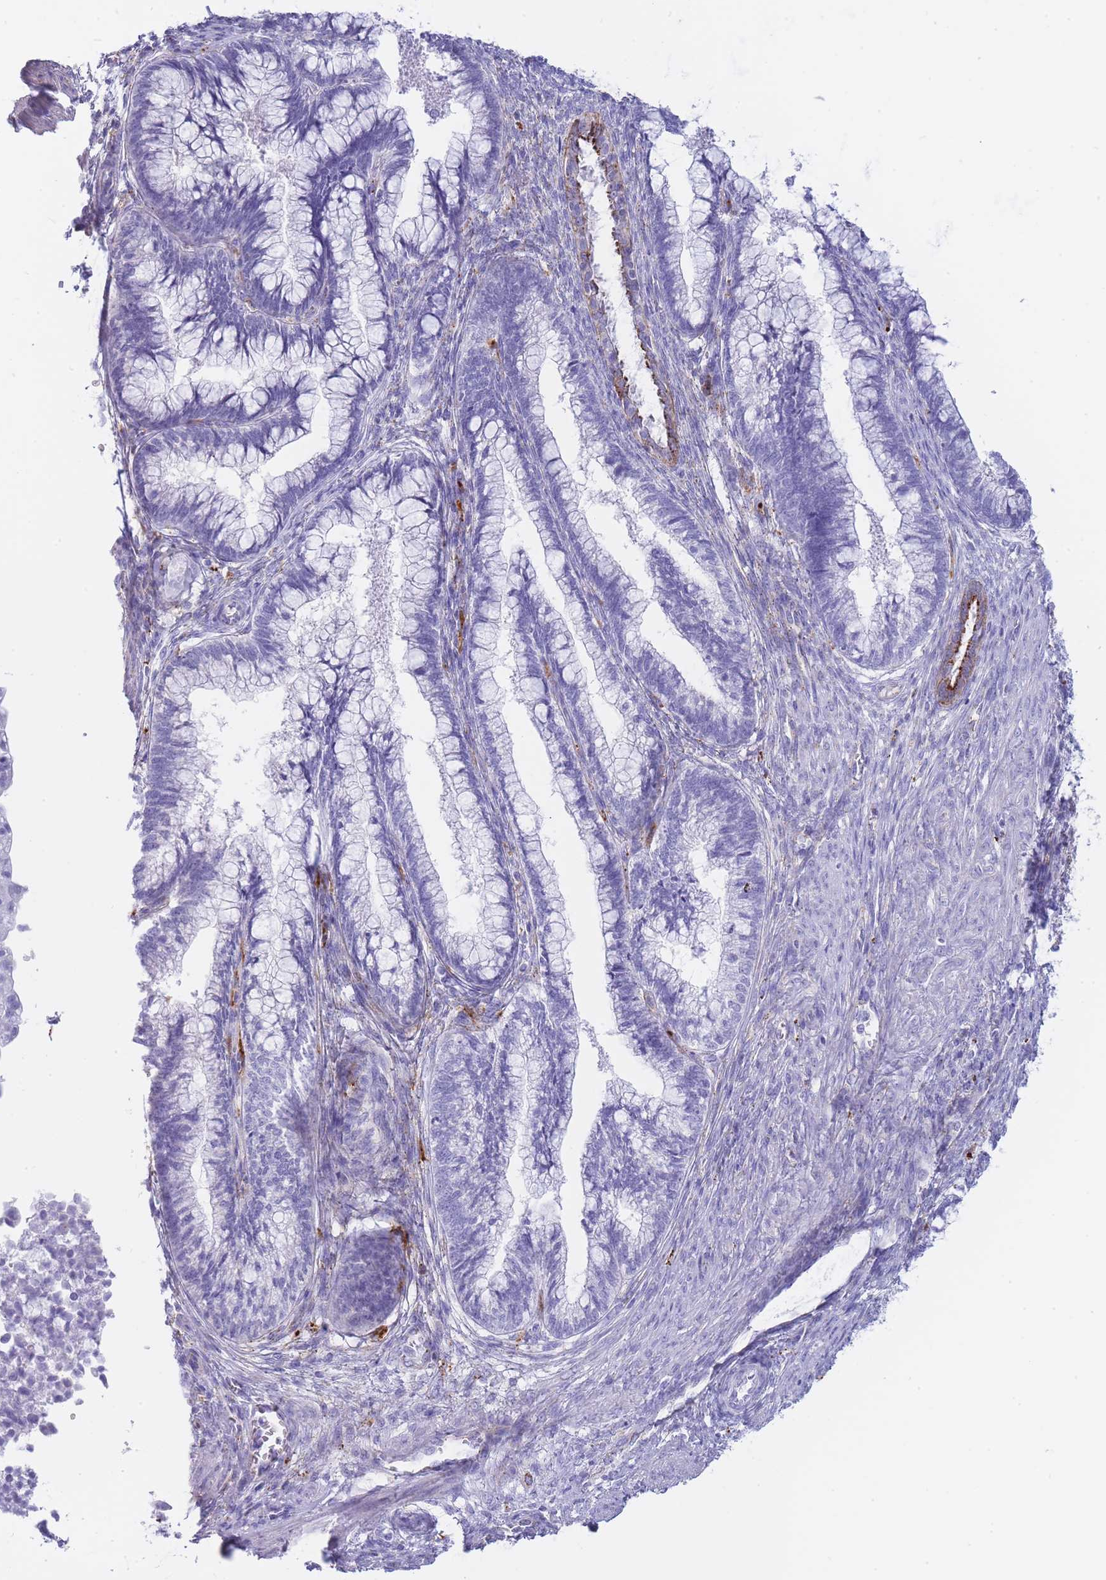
{"staining": {"intensity": "negative", "quantity": "none", "location": "none"}, "tissue": "cervical cancer", "cell_type": "Tumor cells", "image_type": "cancer", "snomed": [{"axis": "morphology", "description": "Adenocarcinoma, NOS"}, {"axis": "topography", "description": "Cervix"}], "caption": "A high-resolution micrograph shows immunohistochemistry staining of cervical cancer (adenocarcinoma), which demonstrates no significant positivity in tumor cells. (Stains: DAB IHC with hematoxylin counter stain, Microscopy: brightfield microscopy at high magnification).", "gene": "GAA", "patient": {"sex": "female", "age": 44}}